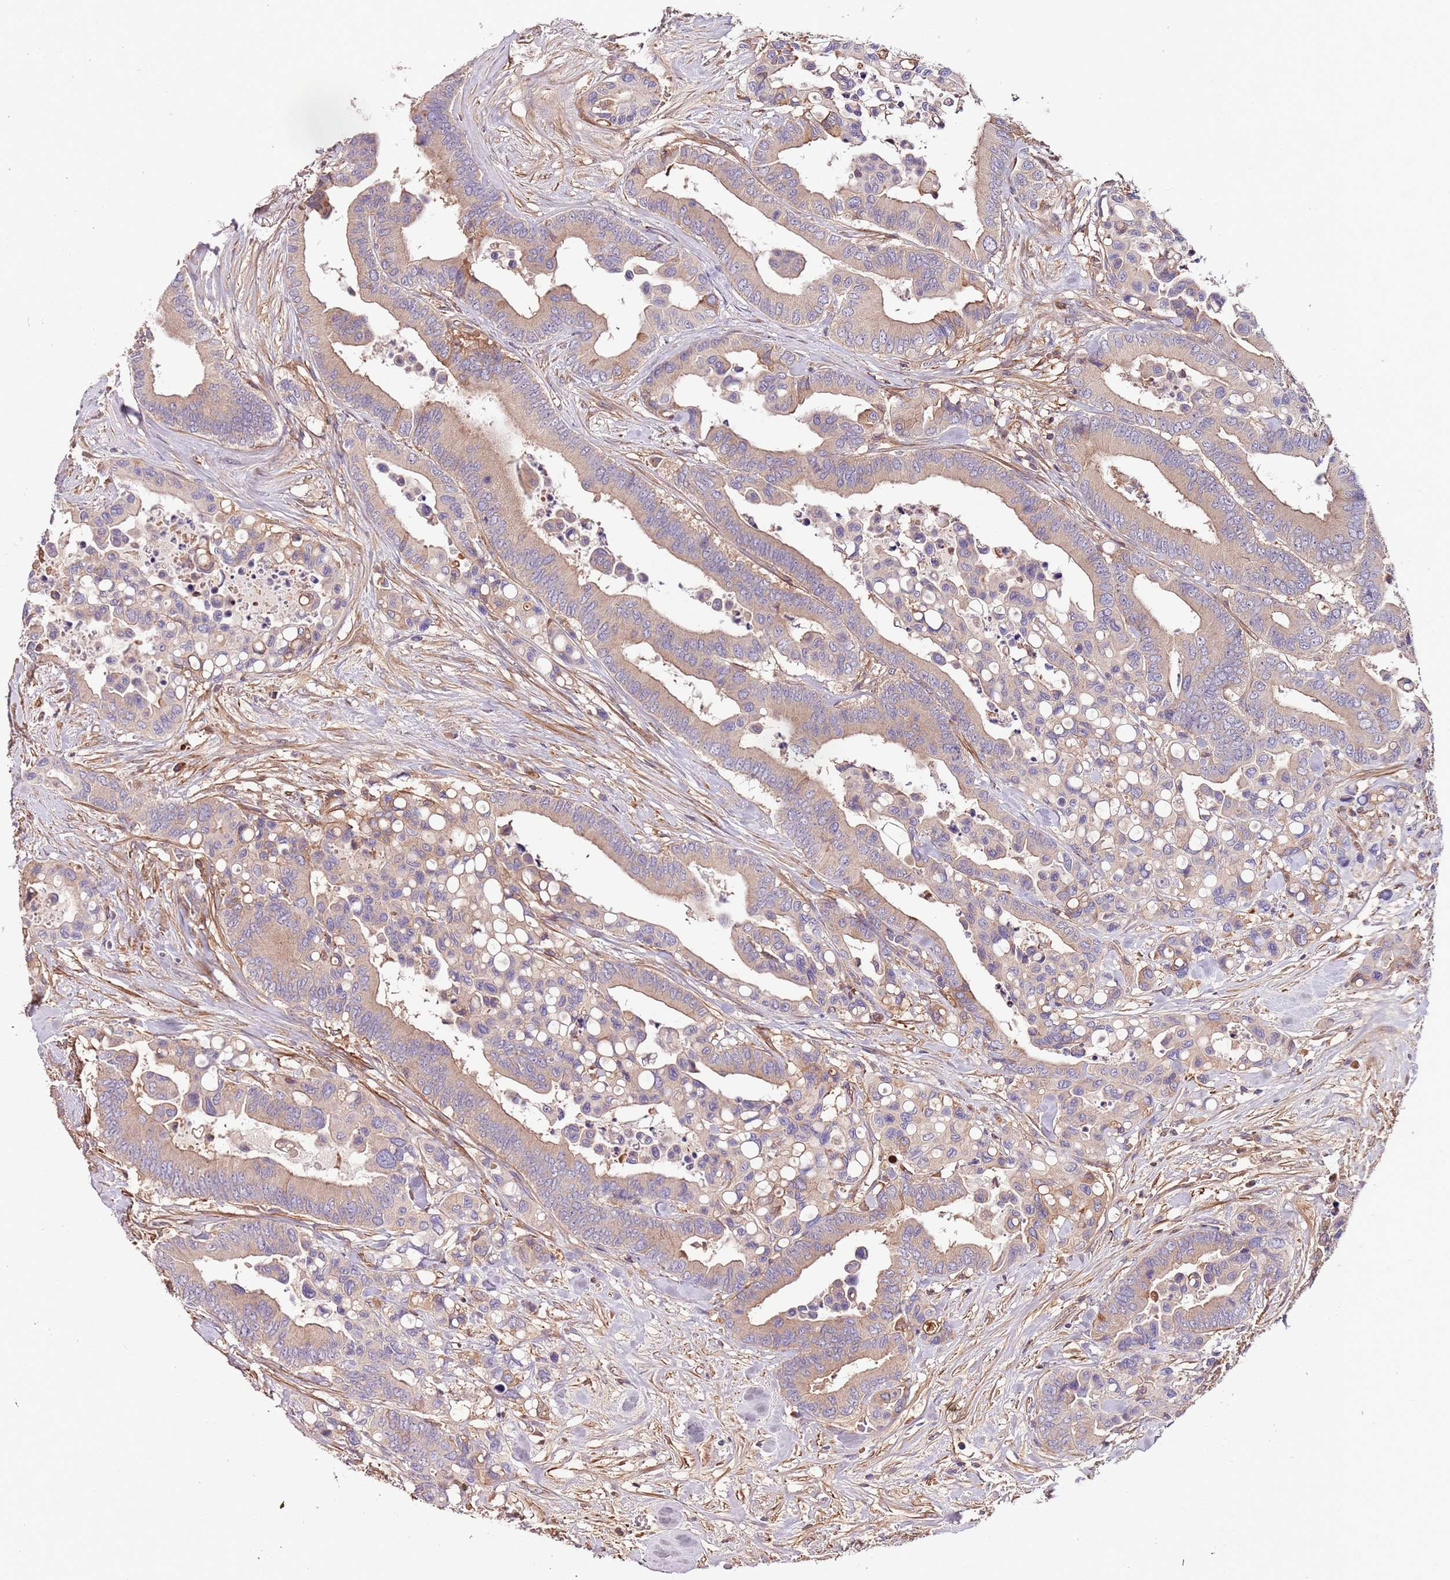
{"staining": {"intensity": "moderate", "quantity": "<25%", "location": "cytoplasmic/membranous"}, "tissue": "colorectal cancer", "cell_type": "Tumor cells", "image_type": "cancer", "snomed": [{"axis": "morphology", "description": "Adenocarcinoma, NOS"}, {"axis": "topography", "description": "Colon"}], "caption": "A micrograph of colorectal cancer (adenocarcinoma) stained for a protein reveals moderate cytoplasmic/membranous brown staining in tumor cells. The protein of interest is stained brown, and the nuclei are stained in blue (DAB (3,3'-diaminobenzidine) IHC with brightfield microscopy, high magnification).", "gene": "DENR", "patient": {"sex": "male", "age": 82}}